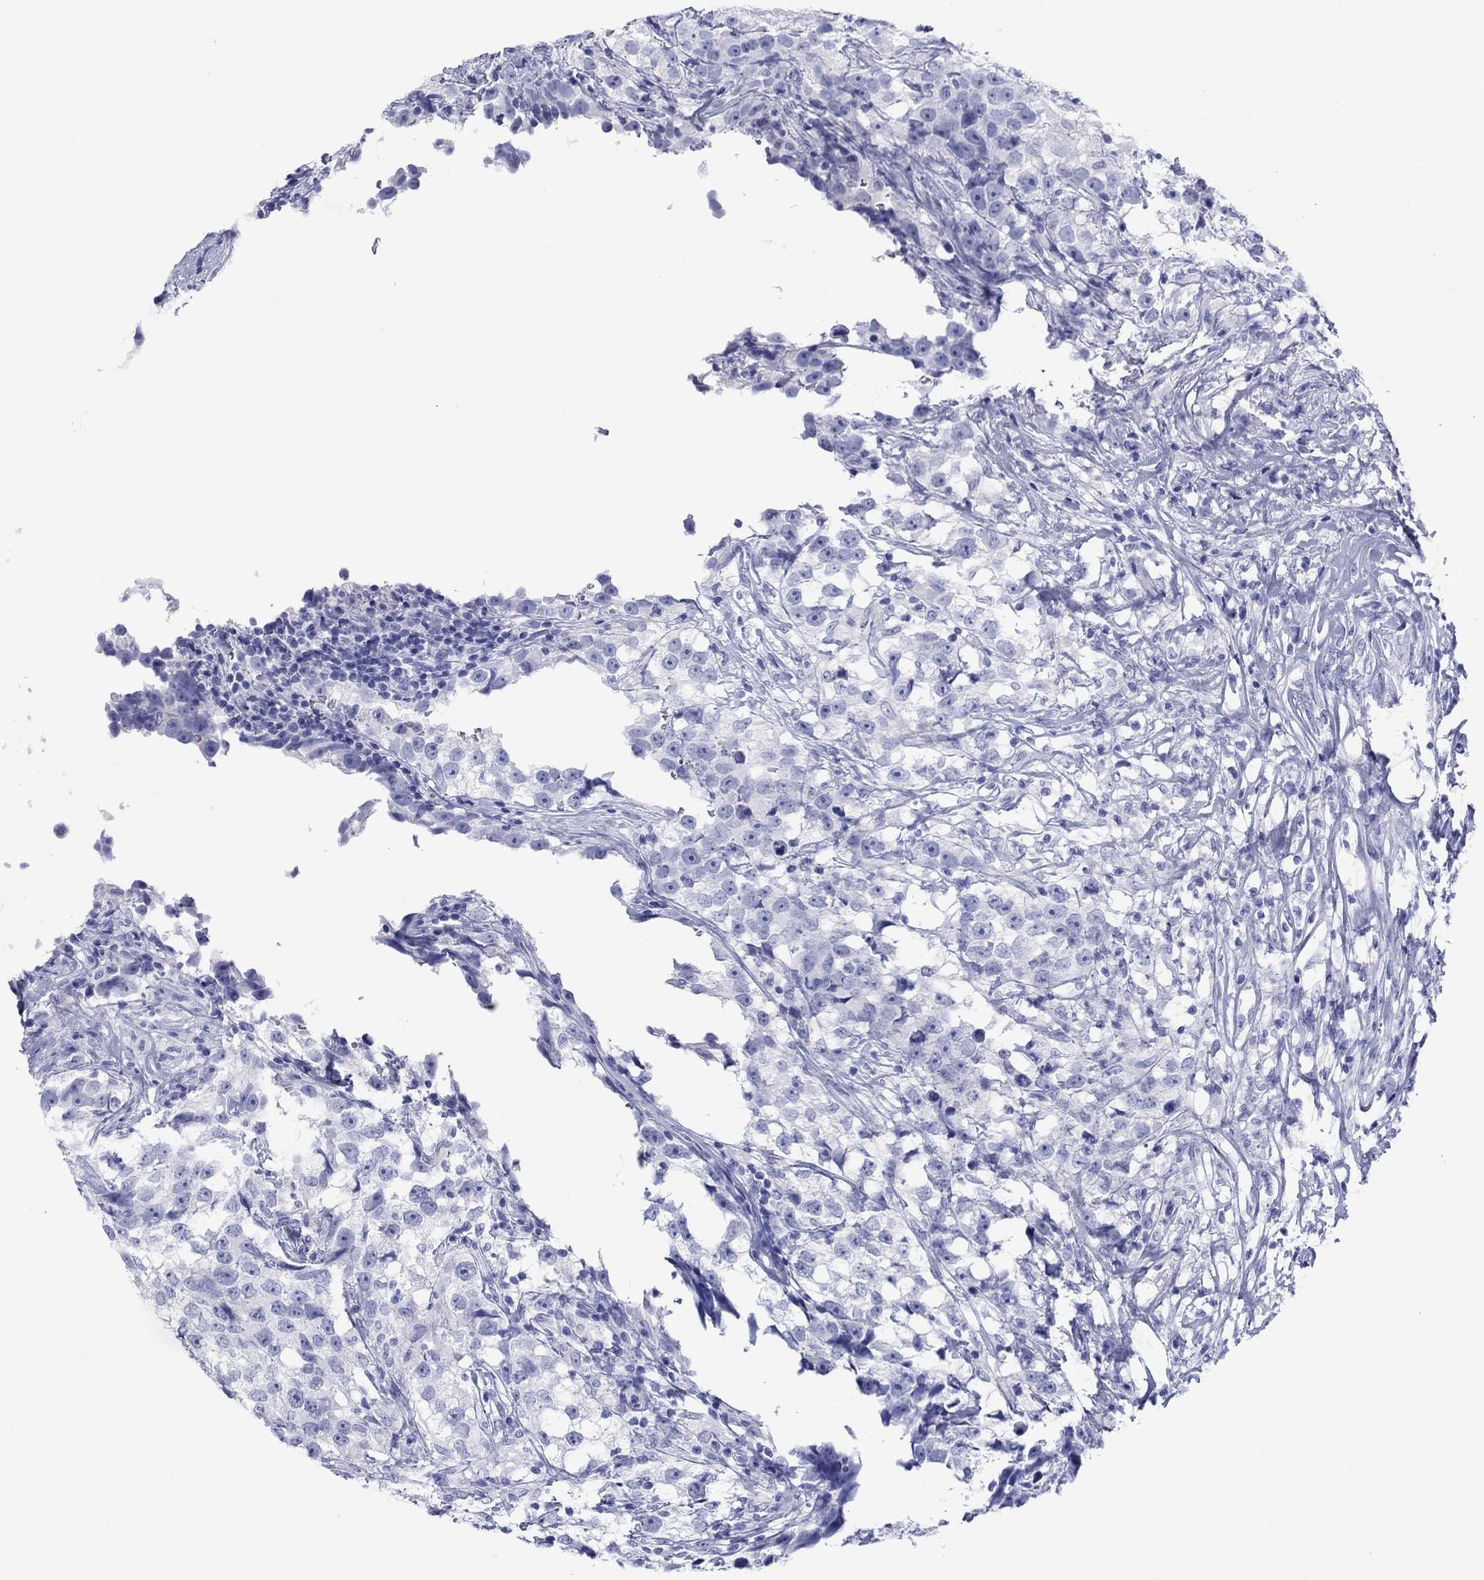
{"staining": {"intensity": "negative", "quantity": "none", "location": "none"}, "tissue": "testis cancer", "cell_type": "Tumor cells", "image_type": "cancer", "snomed": [{"axis": "morphology", "description": "Seminoma, NOS"}, {"axis": "topography", "description": "Testis"}], "caption": "This image is of seminoma (testis) stained with immunohistochemistry to label a protein in brown with the nuclei are counter-stained blue. There is no staining in tumor cells.", "gene": "ATP4A", "patient": {"sex": "male", "age": 46}}